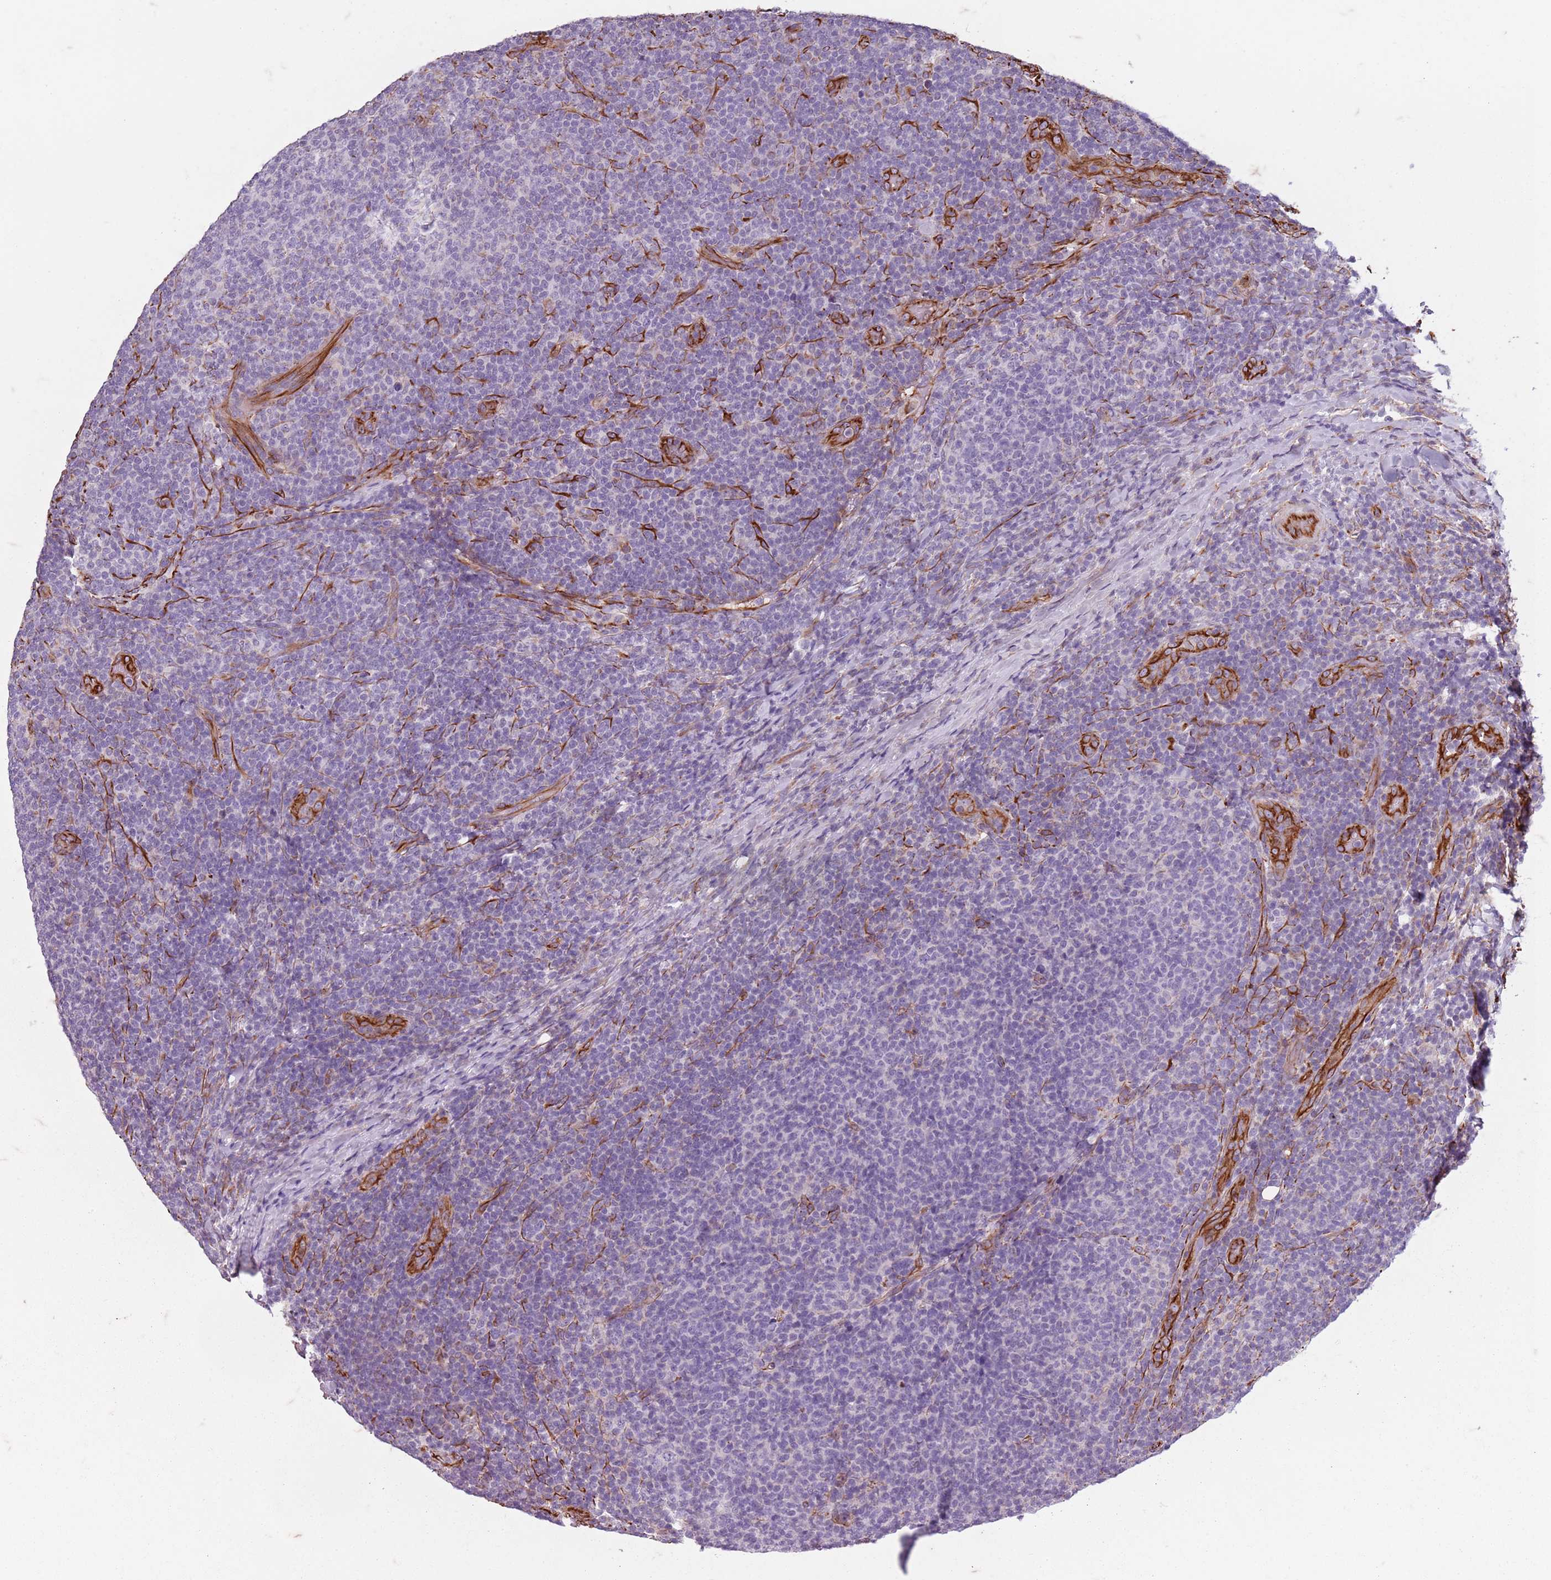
{"staining": {"intensity": "negative", "quantity": "none", "location": "none"}, "tissue": "lymphoma", "cell_type": "Tumor cells", "image_type": "cancer", "snomed": [{"axis": "morphology", "description": "Malignant lymphoma, non-Hodgkin's type, Low grade"}, {"axis": "topography", "description": "Lymph node"}], "caption": "Immunohistochemical staining of lymphoma reveals no significant staining in tumor cells.", "gene": "TAS2R38", "patient": {"sex": "male", "age": 66}}